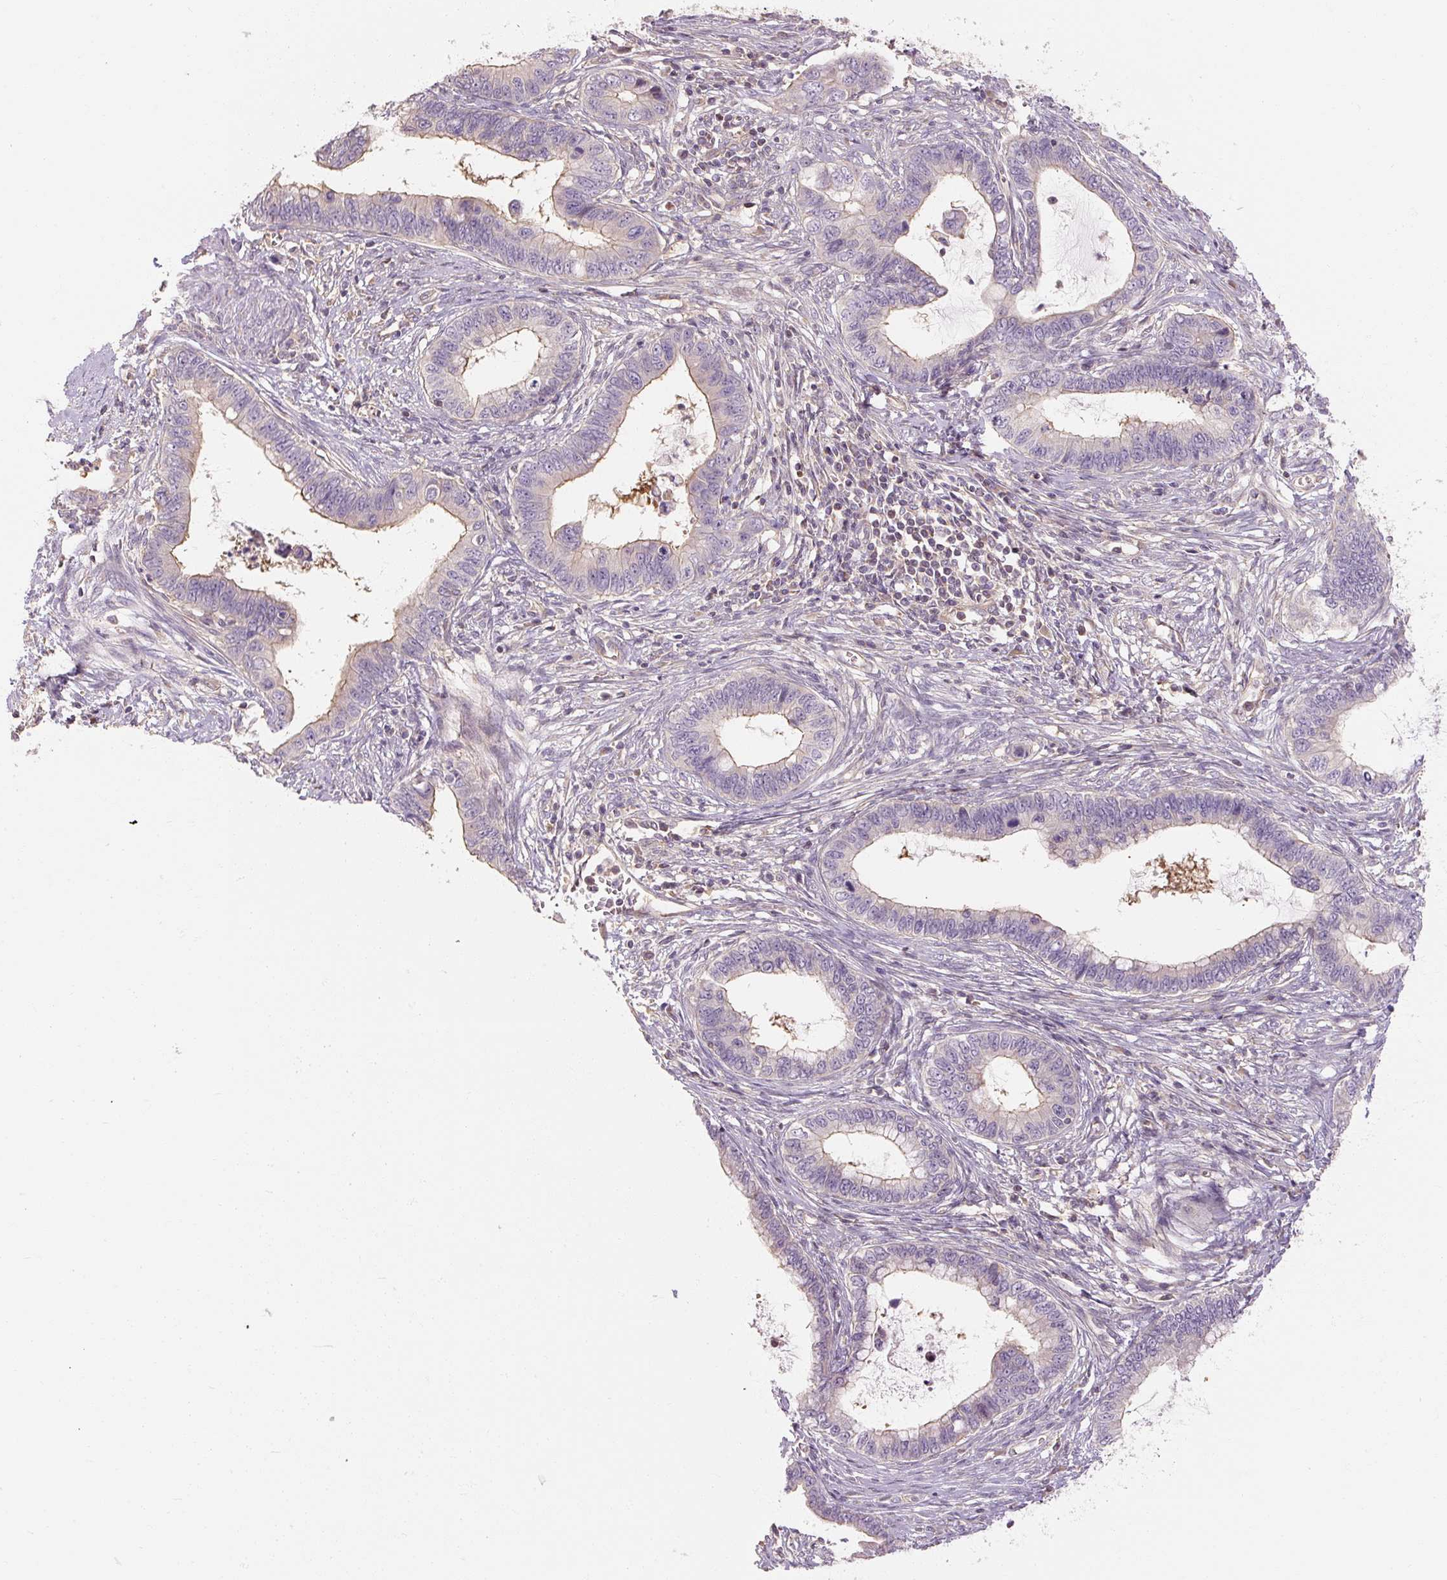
{"staining": {"intensity": "moderate", "quantity": "<25%", "location": "cytoplasmic/membranous"}, "tissue": "cervical cancer", "cell_type": "Tumor cells", "image_type": "cancer", "snomed": [{"axis": "morphology", "description": "Adenocarcinoma, NOS"}, {"axis": "topography", "description": "Cervix"}], "caption": "Protein expression analysis of cervical adenocarcinoma reveals moderate cytoplasmic/membranous positivity in approximately <25% of tumor cells.", "gene": "RB1CC1", "patient": {"sex": "female", "age": 44}}